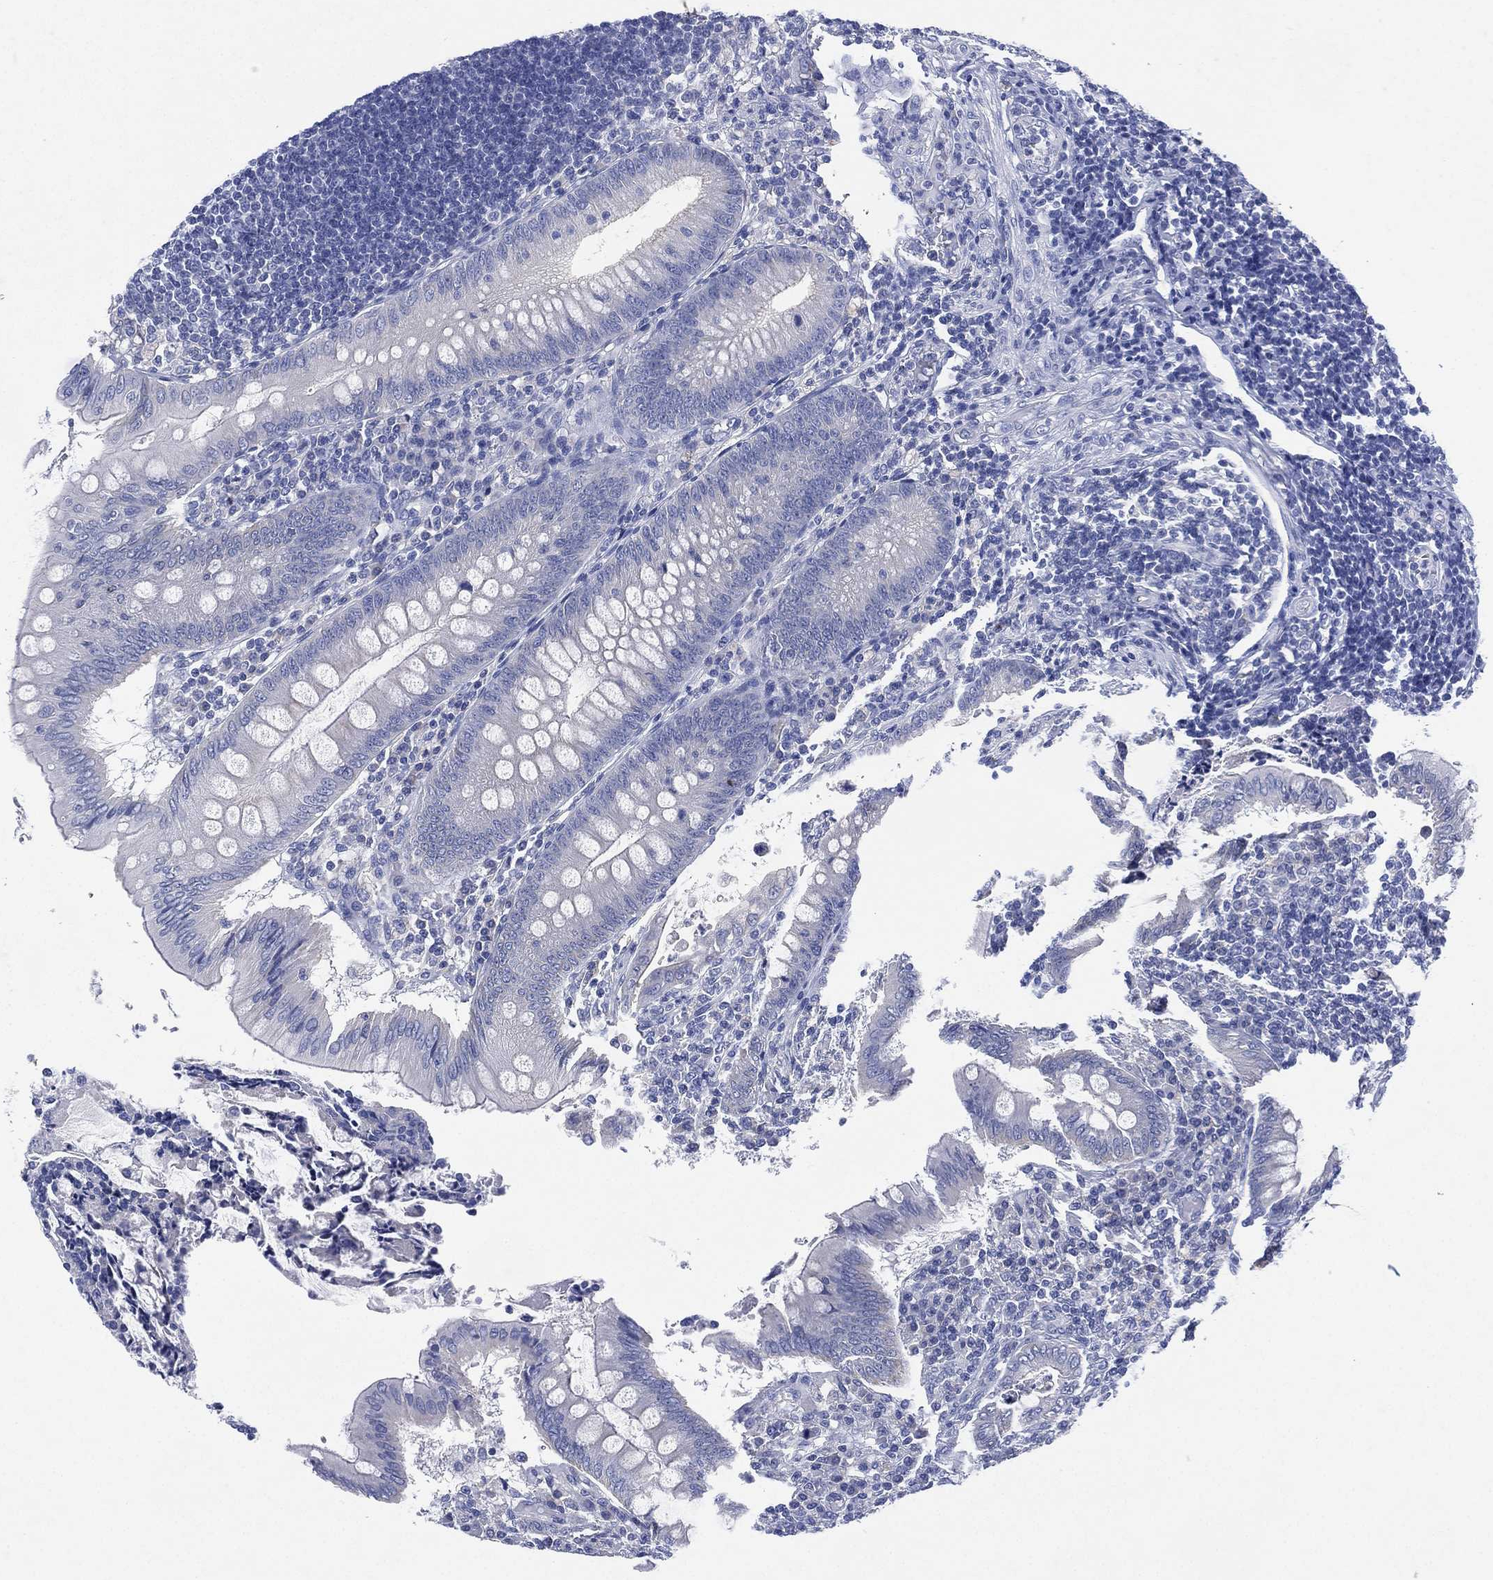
{"staining": {"intensity": "negative", "quantity": "none", "location": "none"}, "tissue": "appendix", "cell_type": "Glandular cells", "image_type": "normal", "snomed": [{"axis": "morphology", "description": "Normal tissue, NOS"}, {"axis": "morphology", "description": "Inflammation, NOS"}, {"axis": "topography", "description": "Appendix"}], "caption": "Glandular cells show no significant positivity in normal appendix. (DAB (3,3'-diaminobenzidine) immunohistochemistry with hematoxylin counter stain).", "gene": "CHRNA3", "patient": {"sex": "male", "age": 16}}